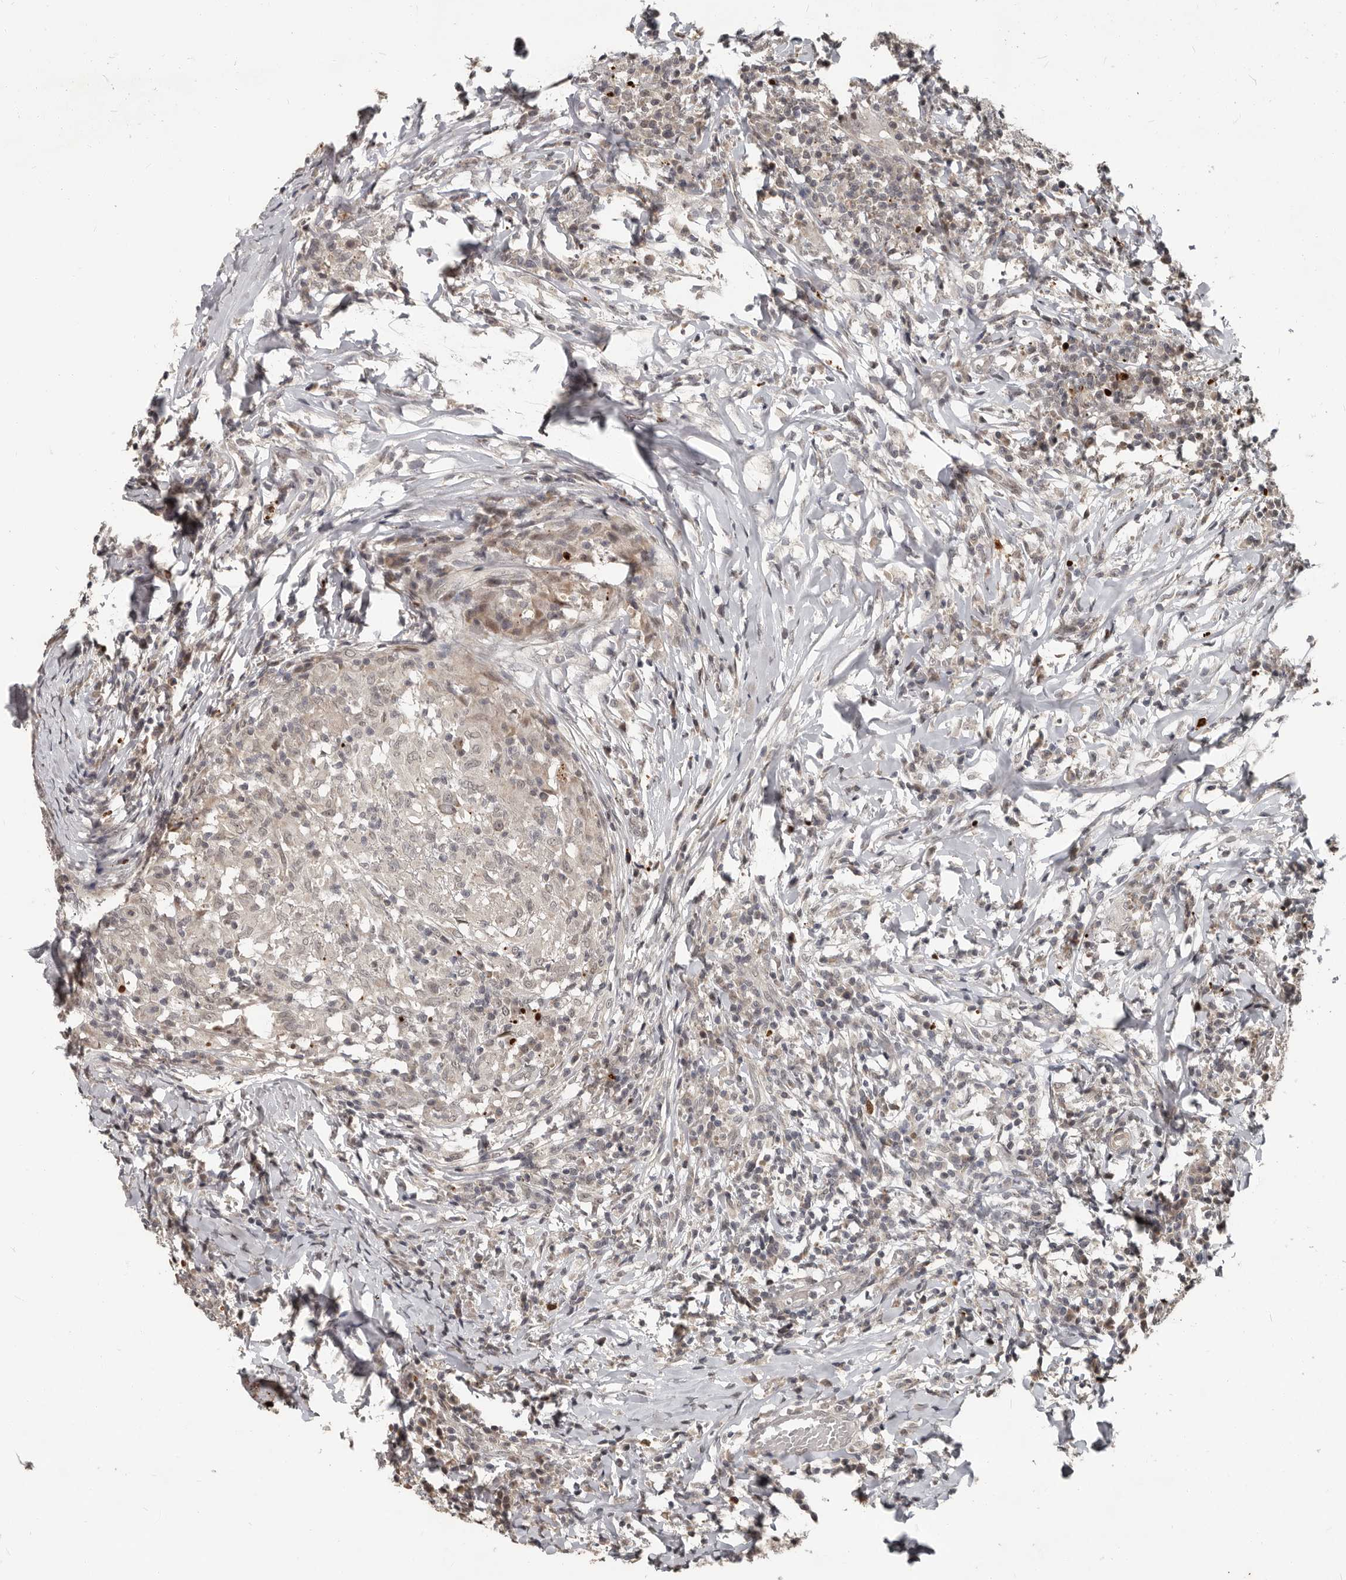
{"staining": {"intensity": "negative", "quantity": "none", "location": "none"}, "tissue": "head and neck cancer", "cell_type": "Tumor cells", "image_type": "cancer", "snomed": [{"axis": "morphology", "description": "Adenocarcinoma, NOS"}, {"axis": "topography", "description": "Salivary gland"}, {"axis": "topography", "description": "Head-Neck"}], "caption": "This is an immunohistochemistry micrograph of human head and neck cancer (adenocarcinoma). There is no positivity in tumor cells.", "gene": "APOL6", "patient": {"sex": "female", "age": 65}}